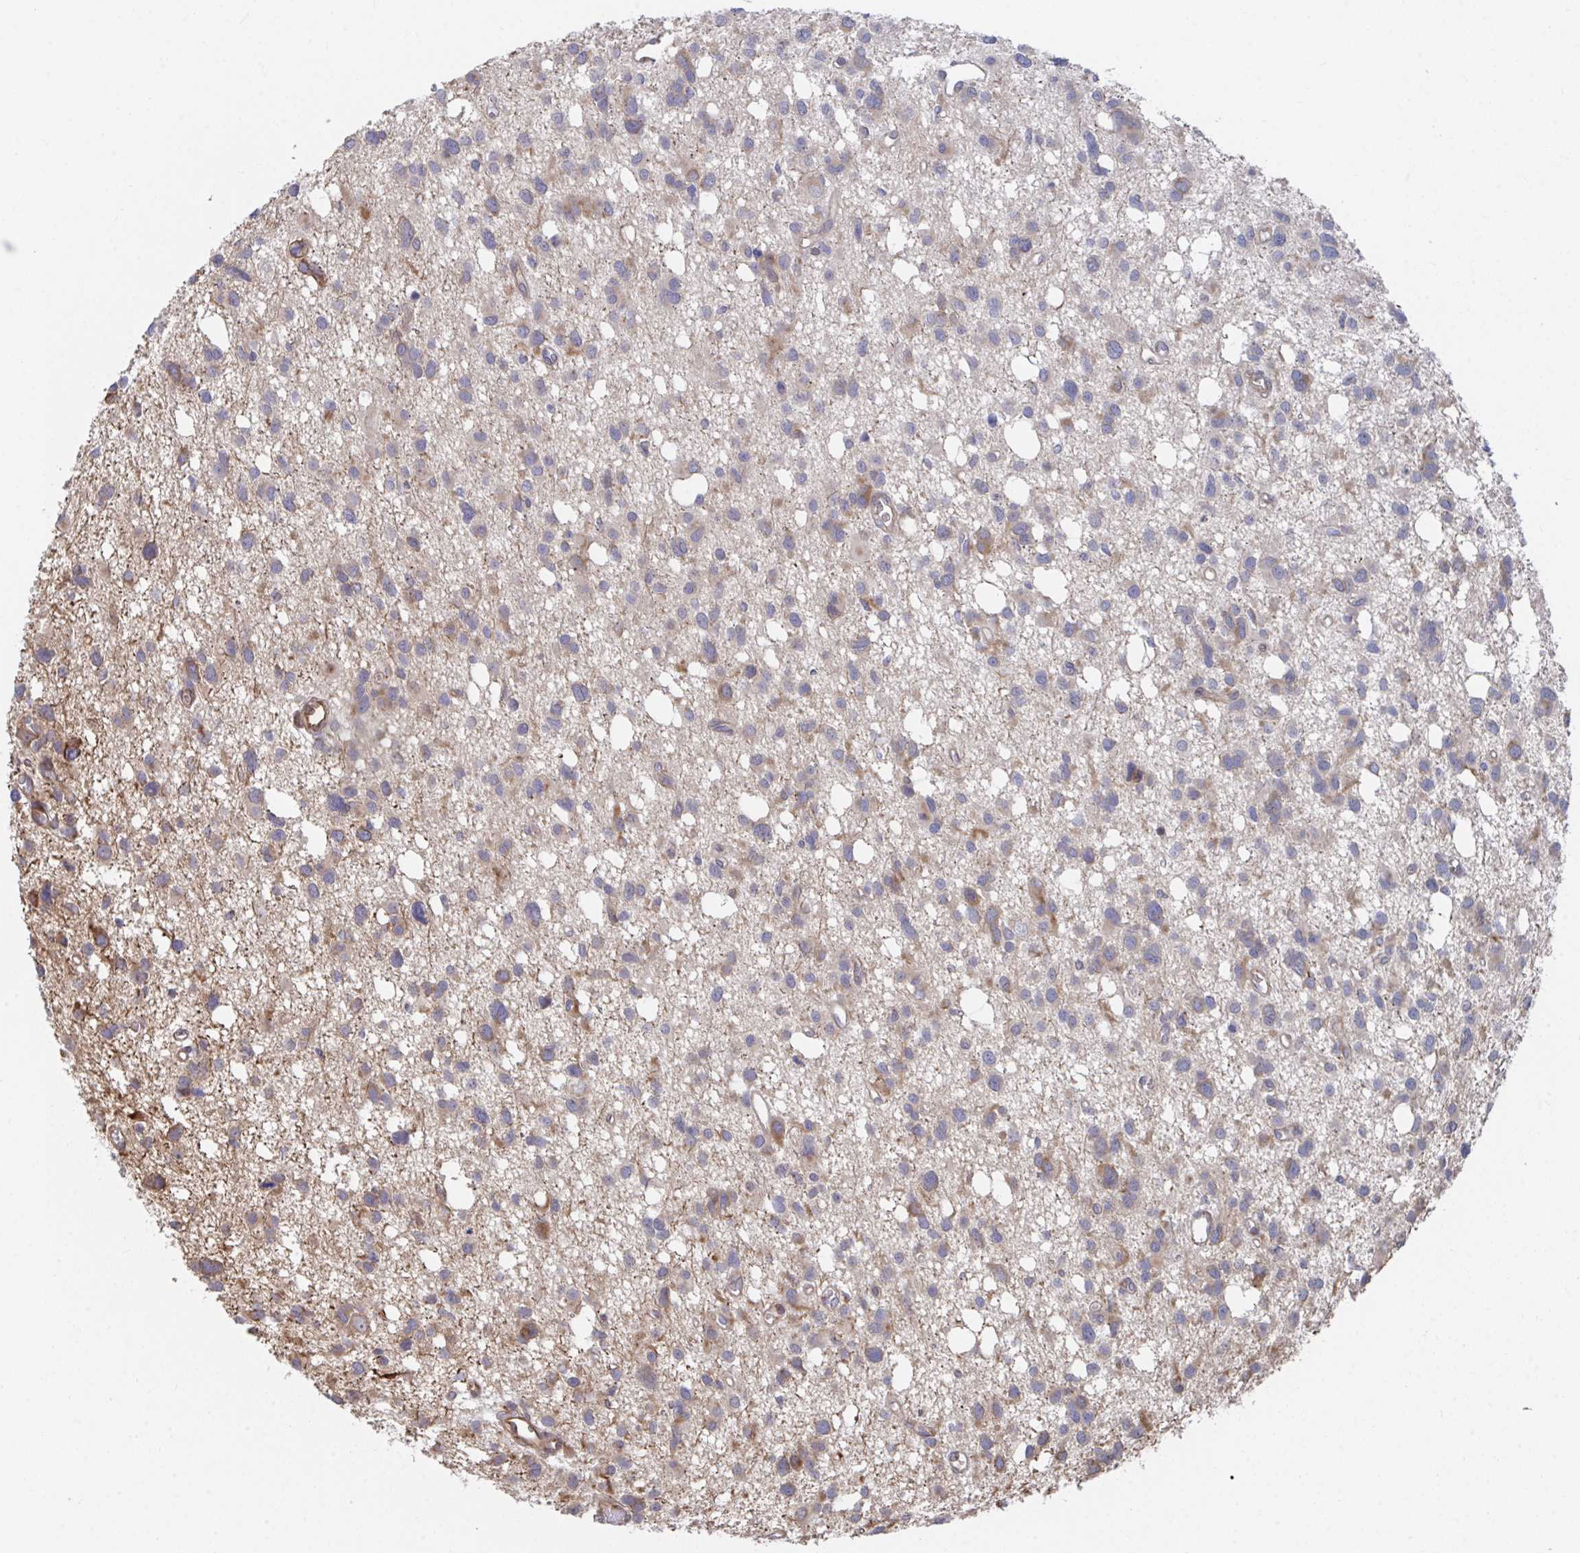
{"staining": {"intensity": "moderate", "quantity": "25%-75%", "location": "cytoplasmic/membranous"}, "tissue": "glioma", "cell_type": "Tumor cells", "image_type": "cancer", "snomed": [{"axis": "morphology", "description": "Glioma, malignant, High grade"}, {"axis": "topography", "description": "Brain"}], "caption": "Malignant high-grade glioma stained with a protein marker demonstrates moderate staining in tumor cells.", "gene": "FJX1", "patient": {"sex": "male", "age": 23}}